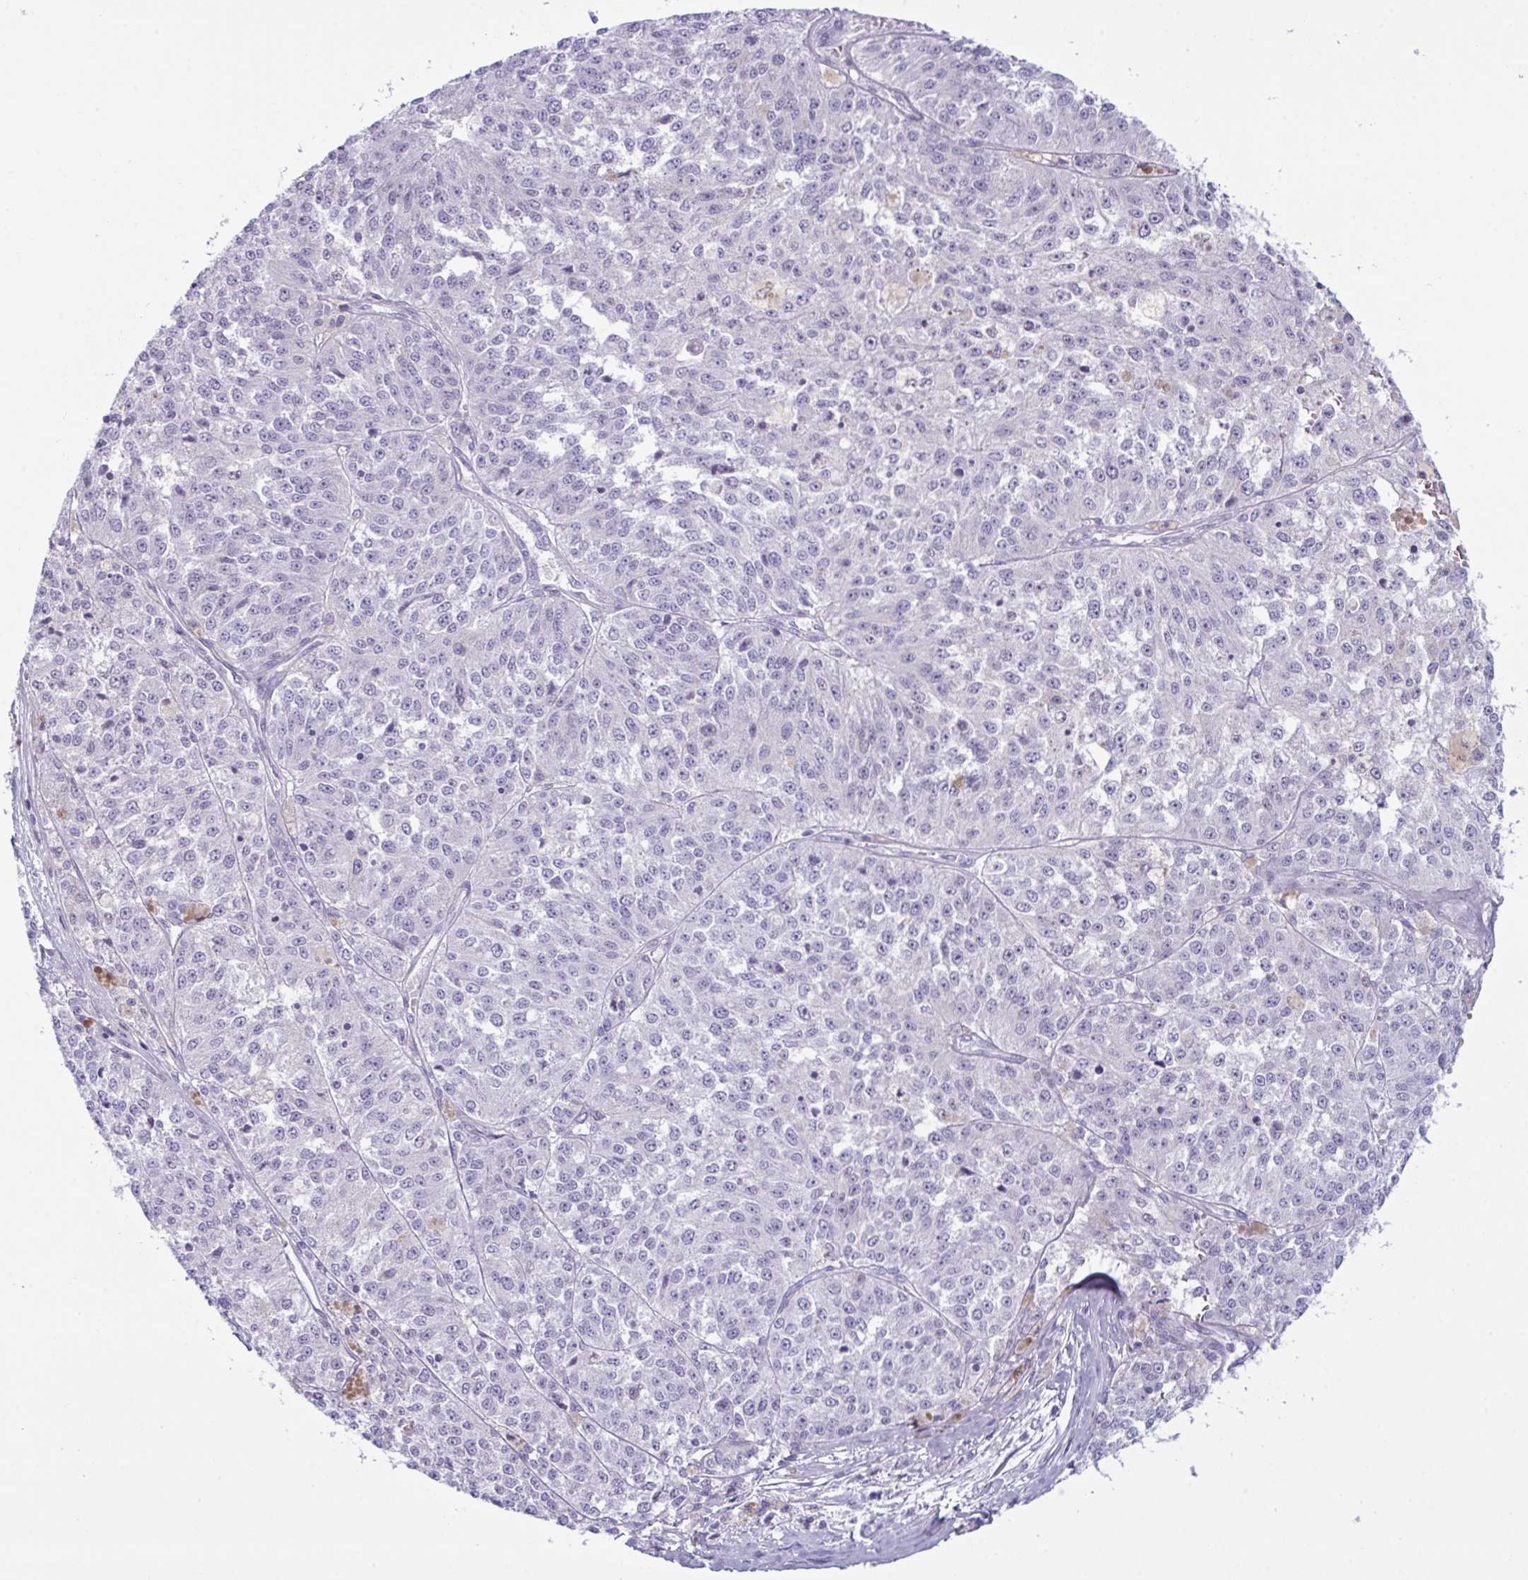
{"staining": {"intensity": "negative", "quantity": "none", "location": "none"}, "tissue": "melanoma", "cell_type": "Tumor cells", "image_type": "cancer", "snomed": [{"axis": "morphology", "description": "Malignant melanoma, Metastatic site"}, {"axis": "topography", "description": "Lymph node"}], "caption": "This is an IHC micrograph of human melanoma. There is no expression in tumor cells.", "gene": "BBS1", "patient": {"sex": "female", "age": 64}}